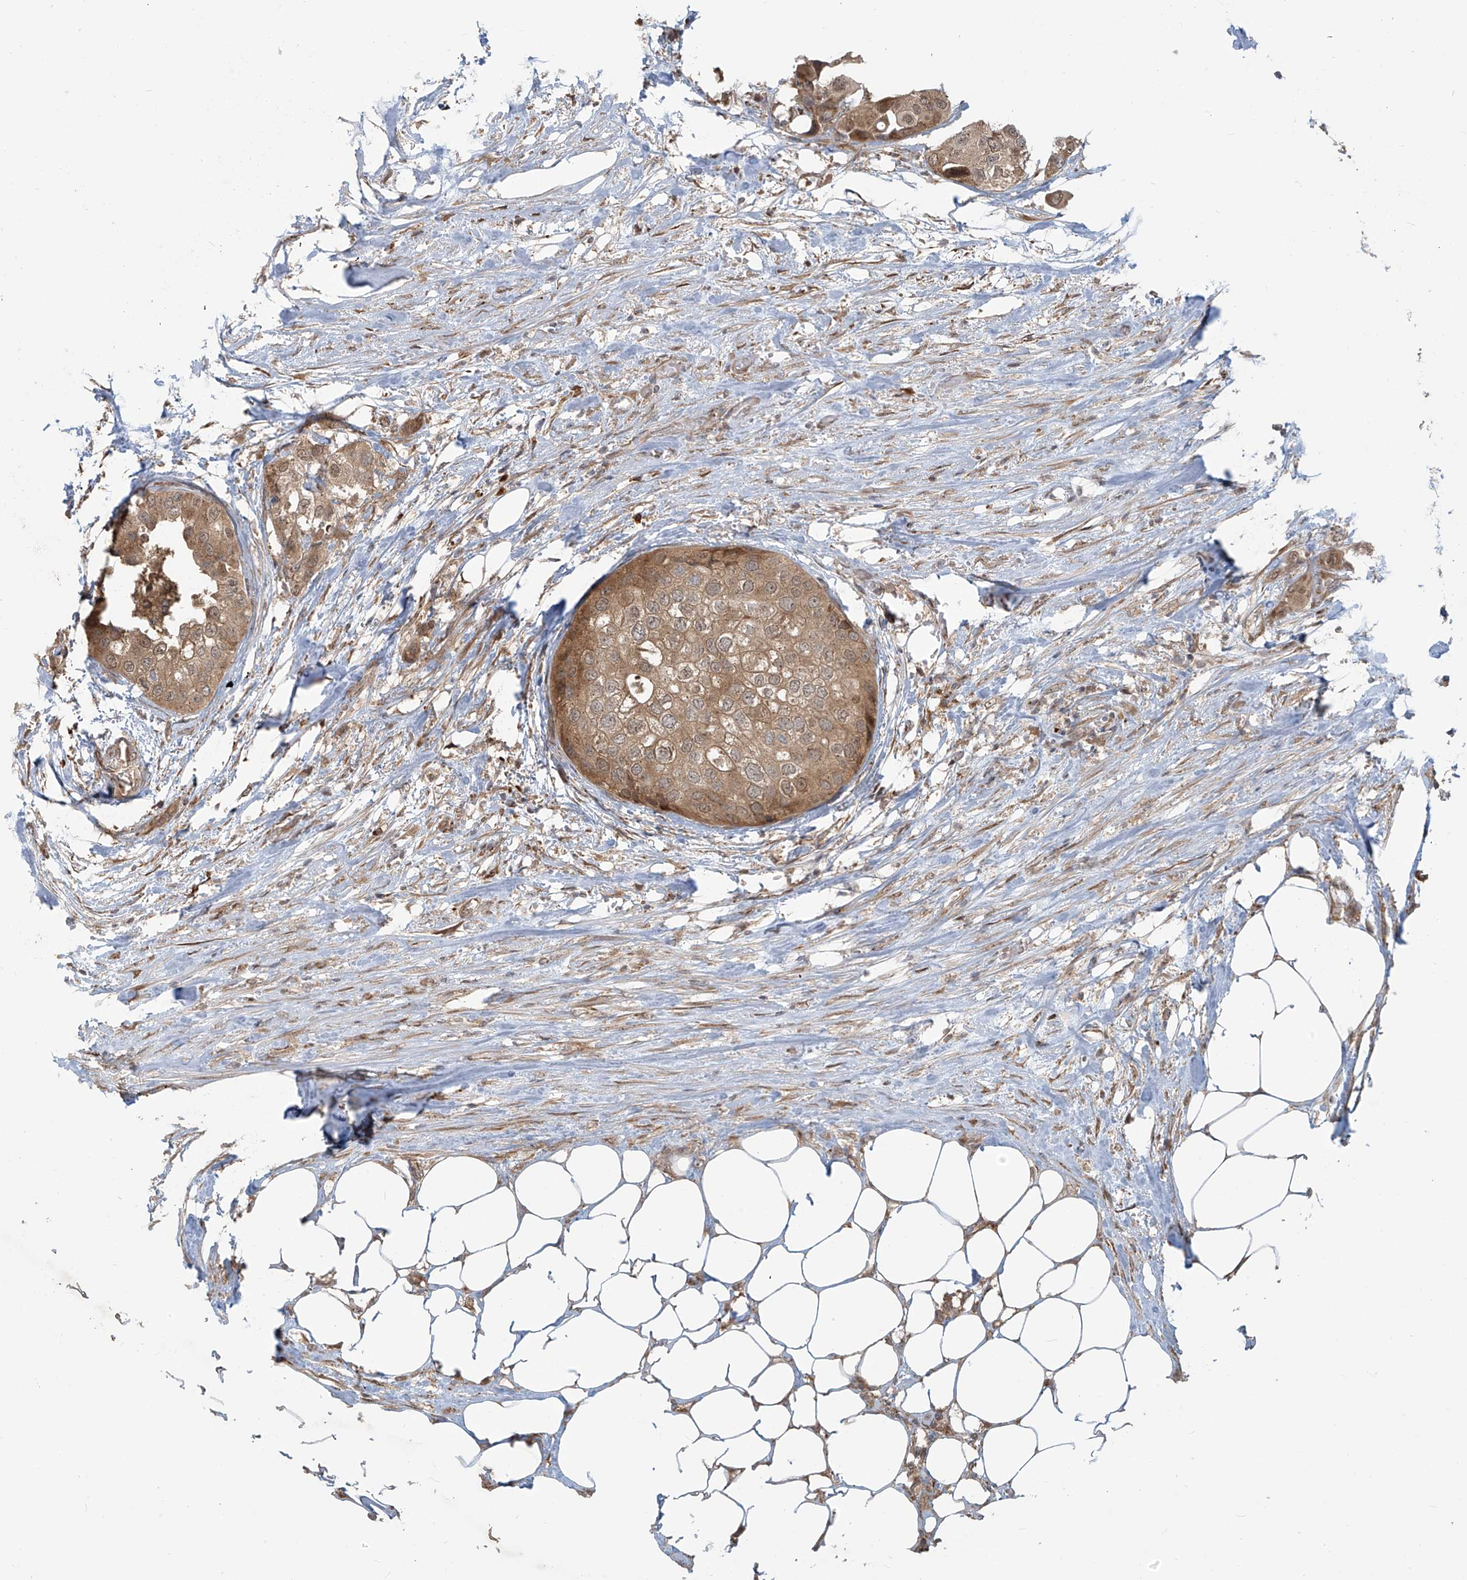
{"staining": {"intensity": "moderate", "quantity": ">75%", "location": "cytoplasmic/membranous"}, "tissue": "urothelial cancer", "cell_type": "Tumor cells", "image_type": "cancer", "snomed": [{"axis": "morphology", "description": "Urothelial carcinoma, High grade"}, {"axis": "topography", "description": "Urinary bladder"}], "caption": "A brown stain labels moderate cytoplasmic/membranous expression of a protein in human urothelial carcinoma (high-grade) tumor cells.", "gene": "PLEKHM3", "patient": {"sex": "male", "age": 64}}